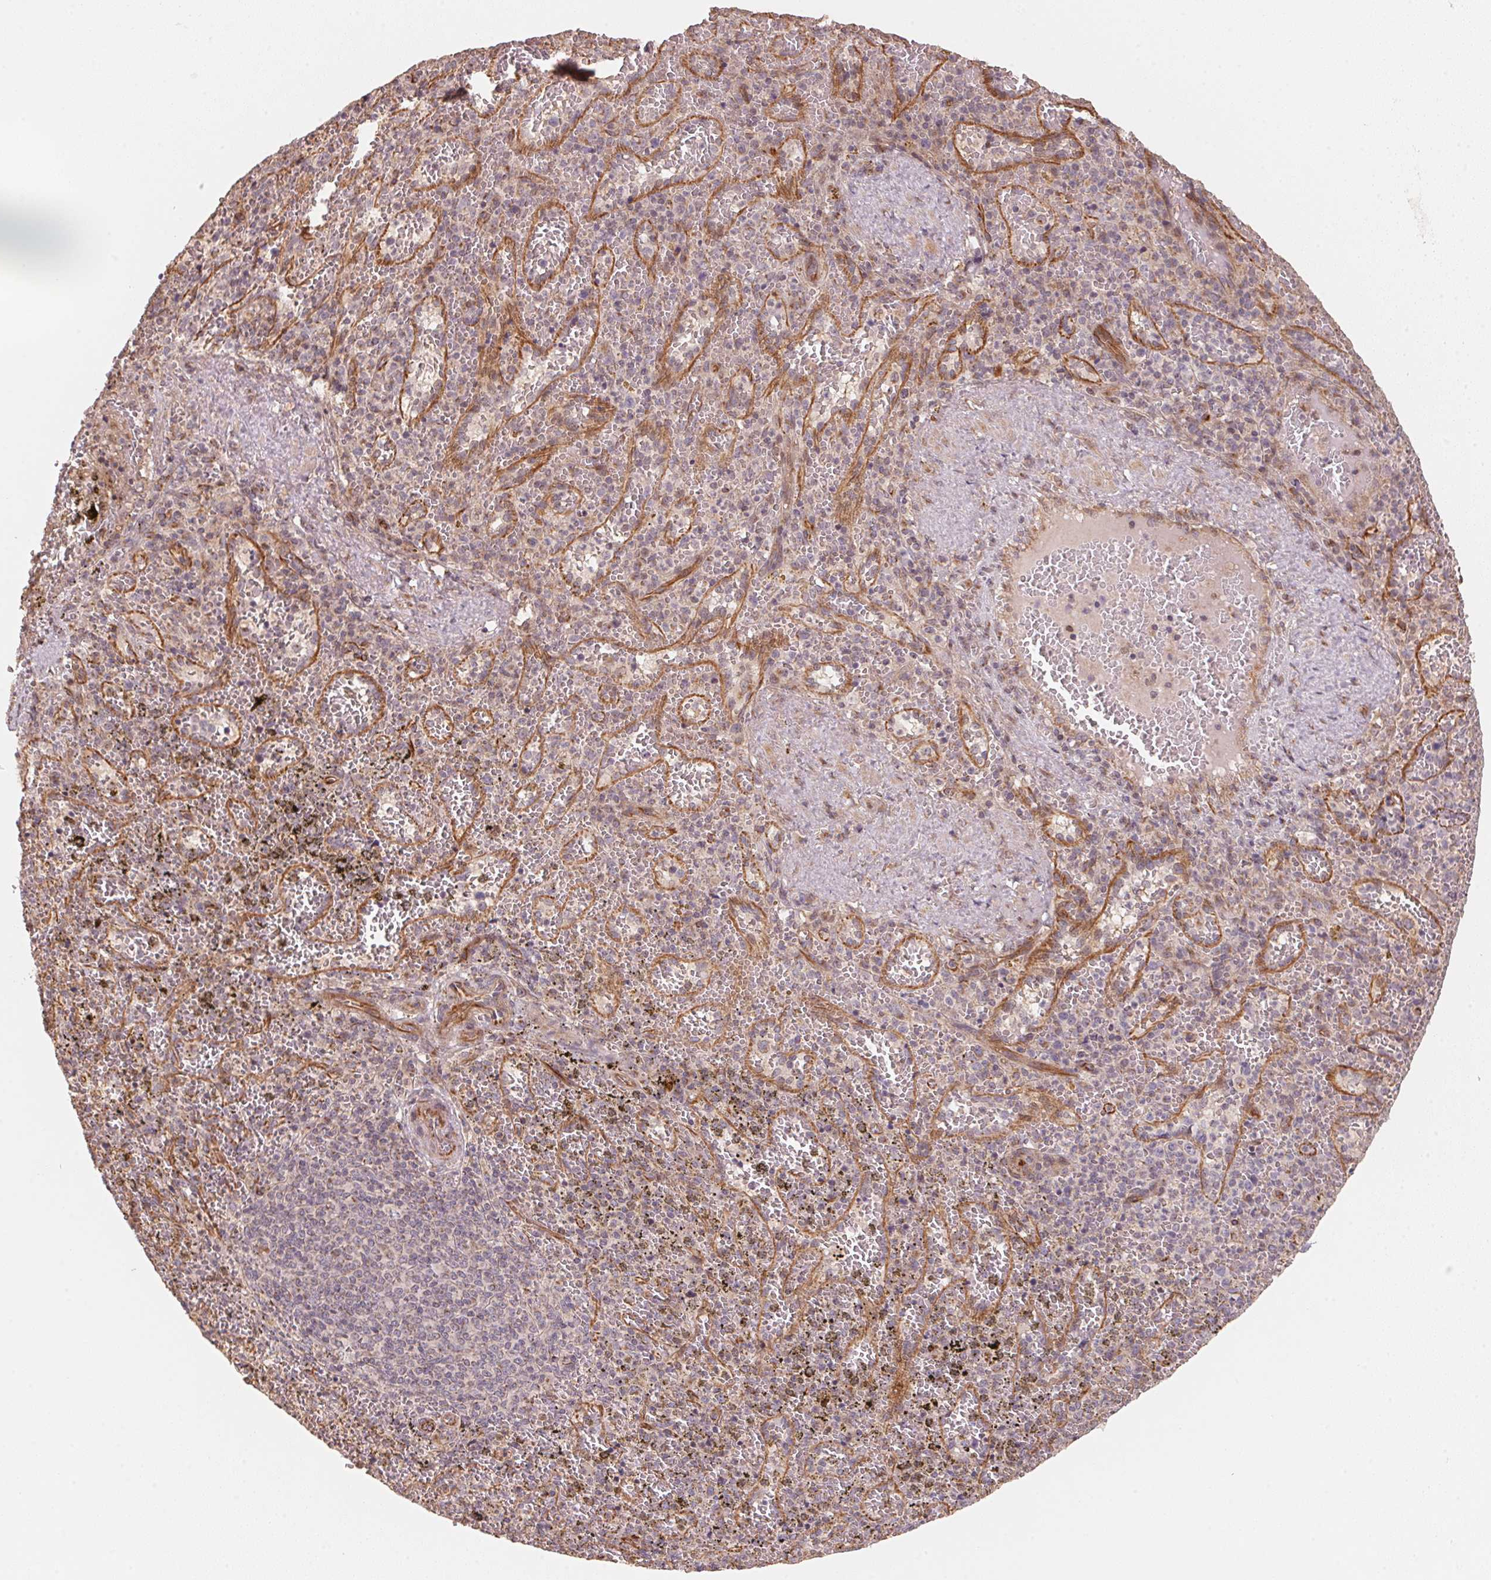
{"staining": {"intensity": "negative", "quantity": "none", "location": "none"}, "tissue": "spleen", "cell_type": "Cells in red pulp", "image_type": "normal", "snomed": [{"axis": "morphology", "description": "Normal tissue, NOS"}, {"axis": "topography", "description": "Spleen"}], "caption": "The immunohistochemistry (IHC) image has no significant expression in cells in red pulp of spleen.", "gene": "TSPAN12", "patient": {"sex": "female", "age": 50}}